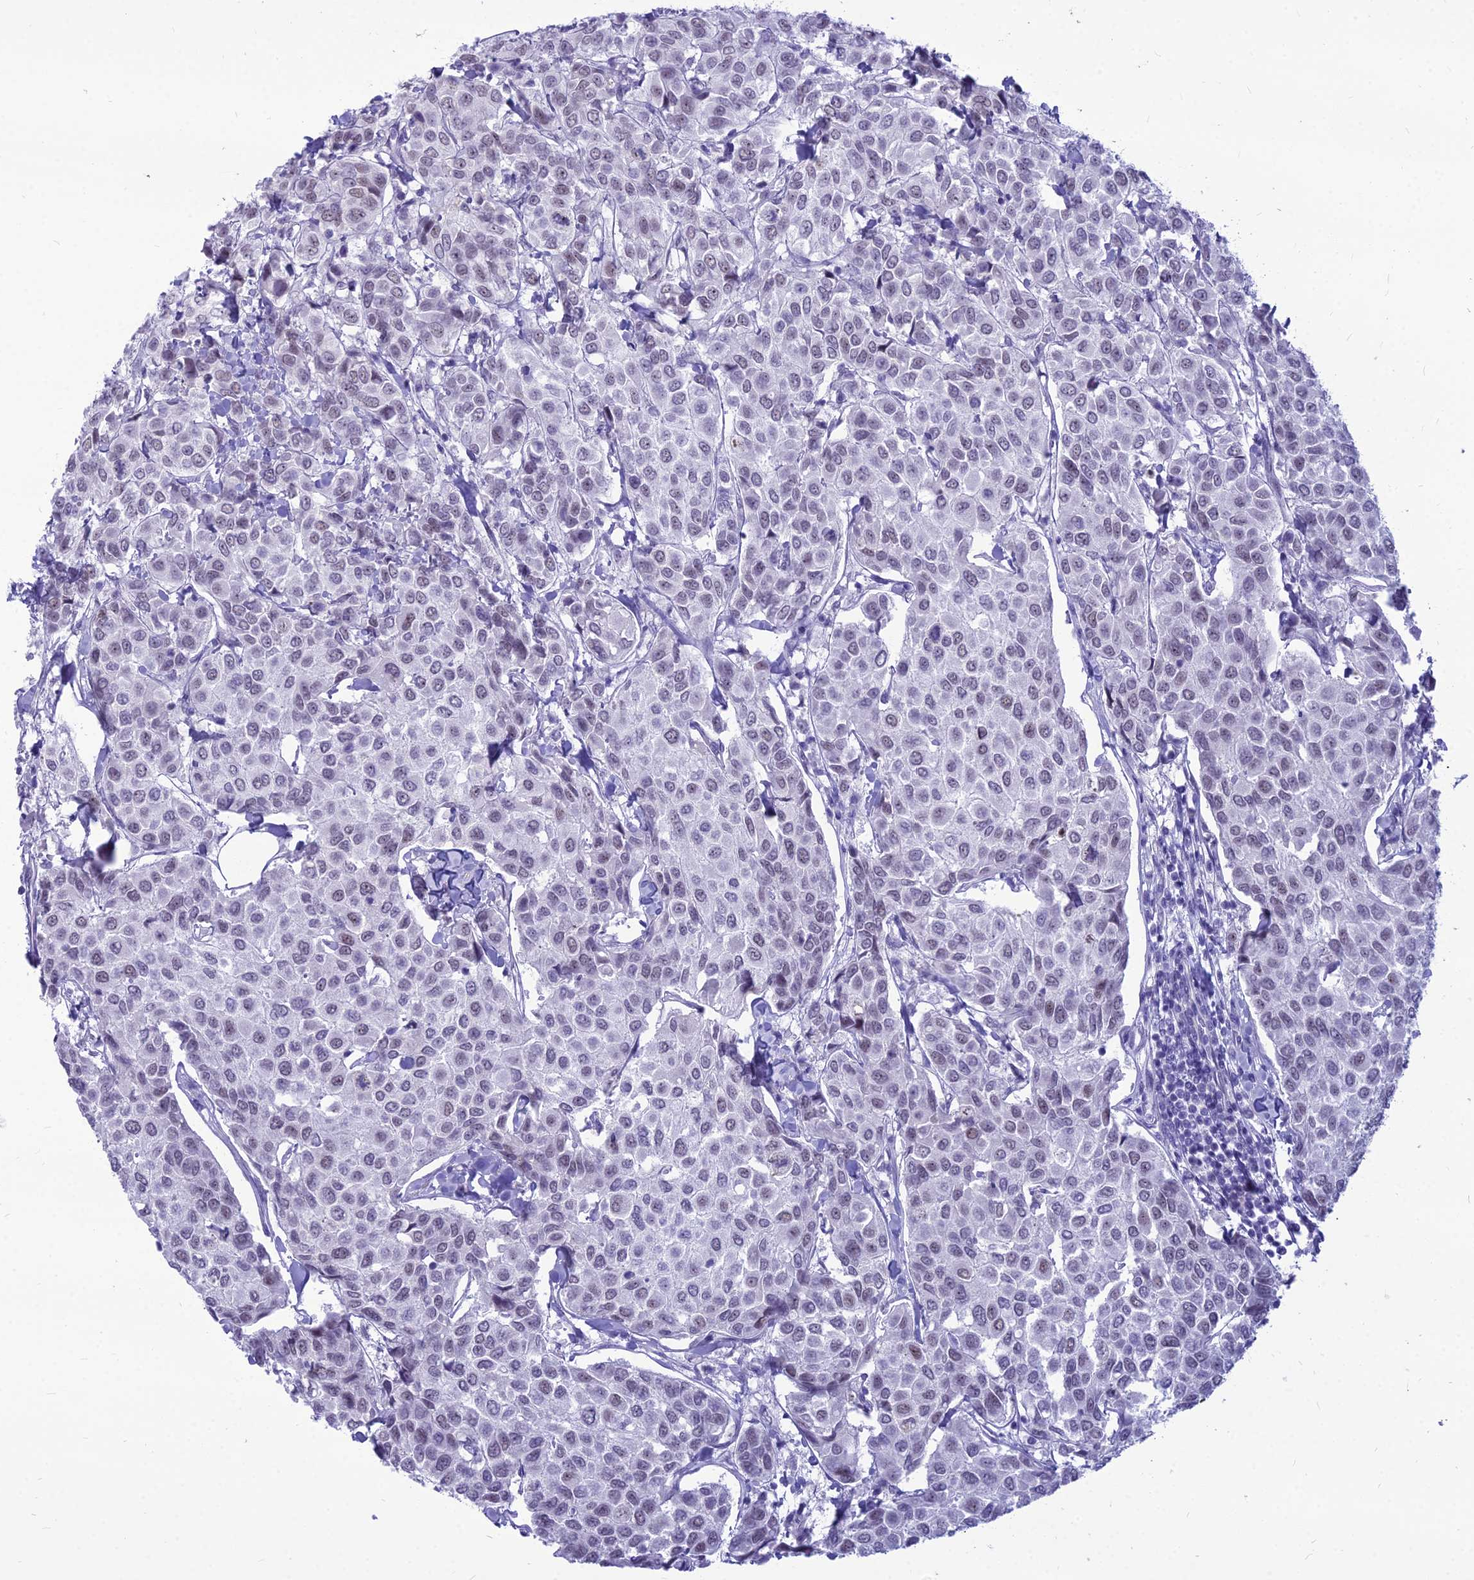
{"staining": {"intensity": "weak", "quantity": "<25%", "location": "nuclear"}, "tissue": "breast cancer", "cell_type": "Tumor cells", "image_type": "cancer", "snomed": [{"axis": "morphology", "description": "Duct carcinoma"}, {"axis": "topography", "description": "Breast"}], "caption": "Histopathology image shows no significant protein expression in tumor cells of infiltrating ductal carcinoma (breast).", "gene": "DHX40", "patient": {"sex": "female", "age": 55}}